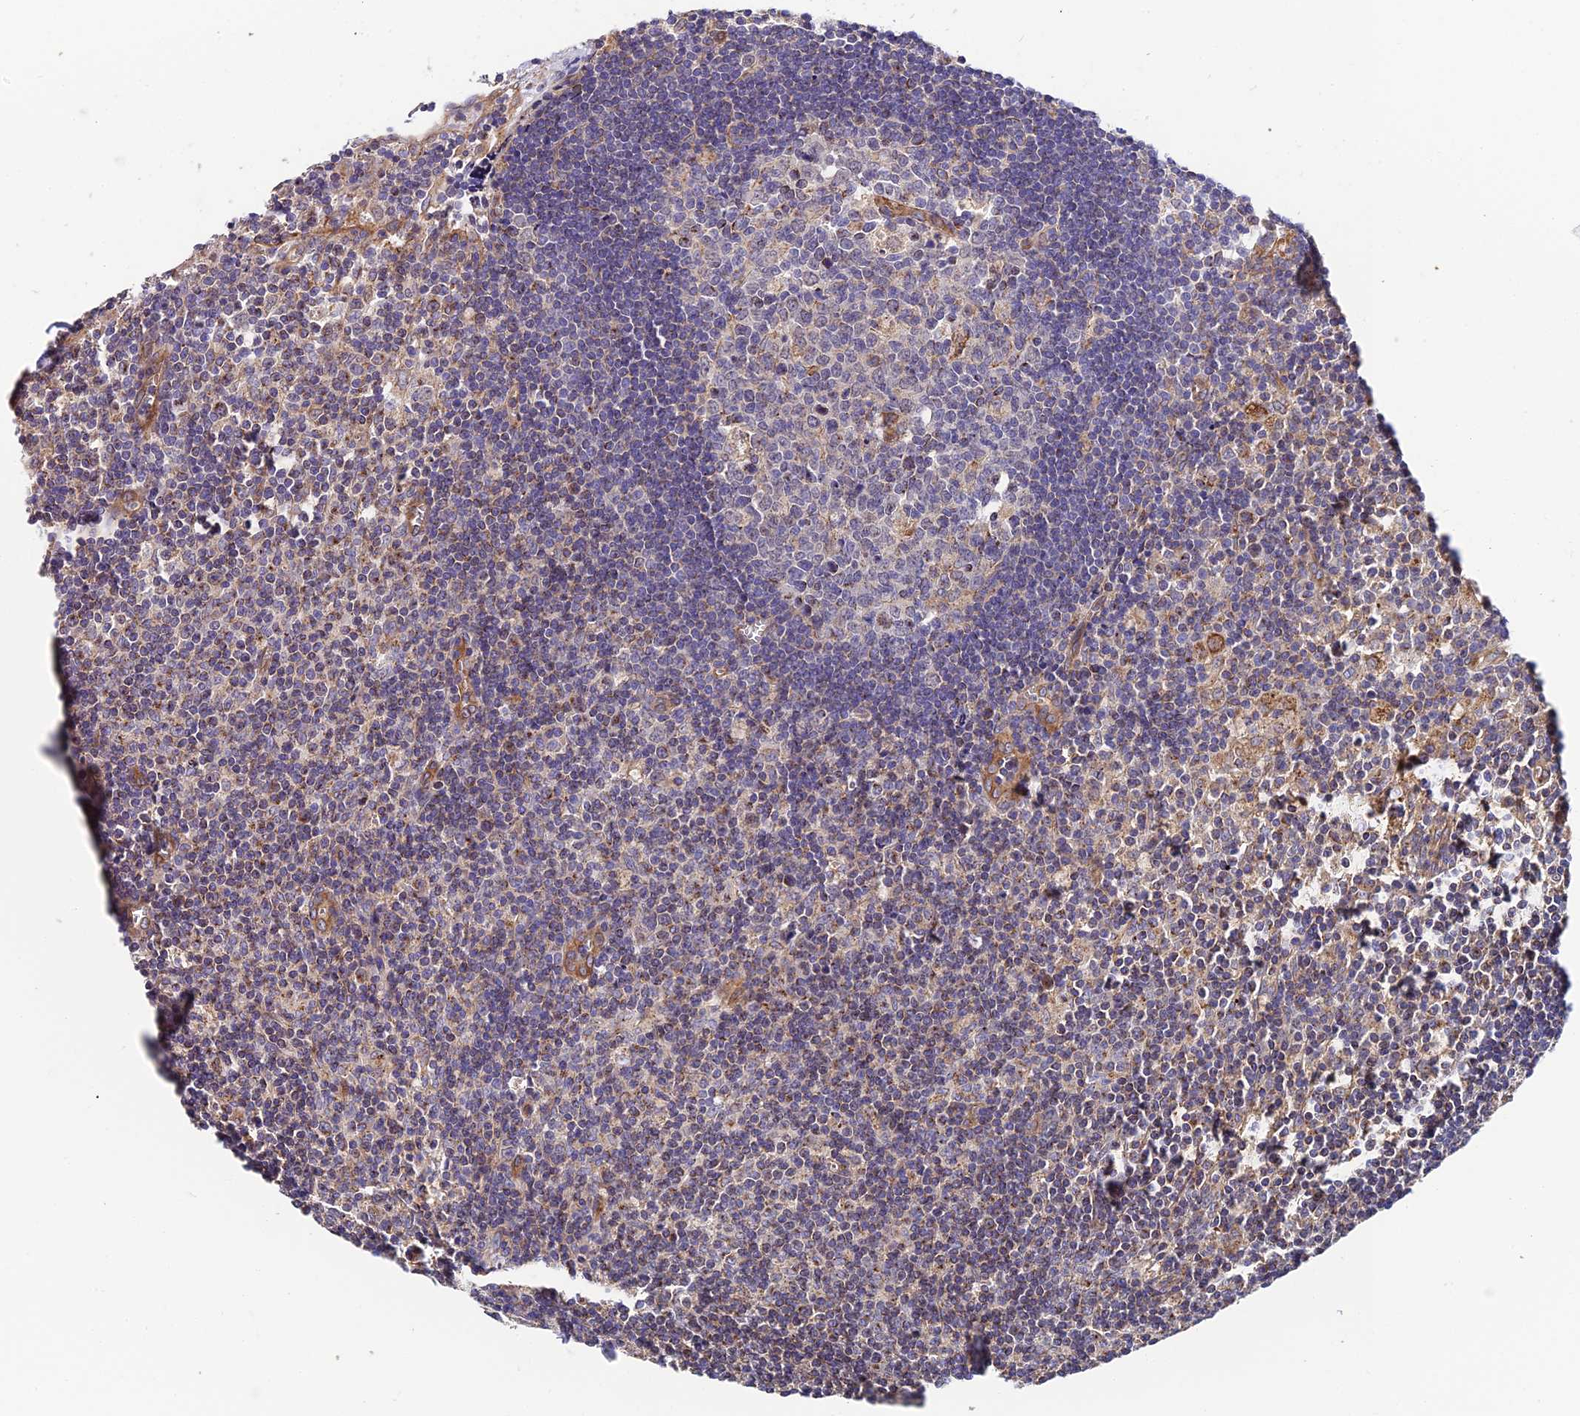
{"staining": {"intensity": "moderate", "quantity": "<25%", "location": "cytoplasmic/membranous"}, "tissue": "lymph node", "cell_type": "Germinal center cells", "image_type": "normal", "snomed": [{"axis": "morphology", "description": "Normal tissue, NOS"}, {"axis": "topography", "description": "Lymph node"}], "caption": "Immunohistochemical staining of benign human lymph node demonstrates moderate cytoplasmic/membranous protein positivity in about <25% of germinal center cells. The staining is performed using DAB (3,3'-diaminobenzidine) brown chromogen to label protein expression. The nuclei are counter-stained blue using hematoxylin.", "gene": "QRFP", "patient": {"sex": "male", "age": 58}}